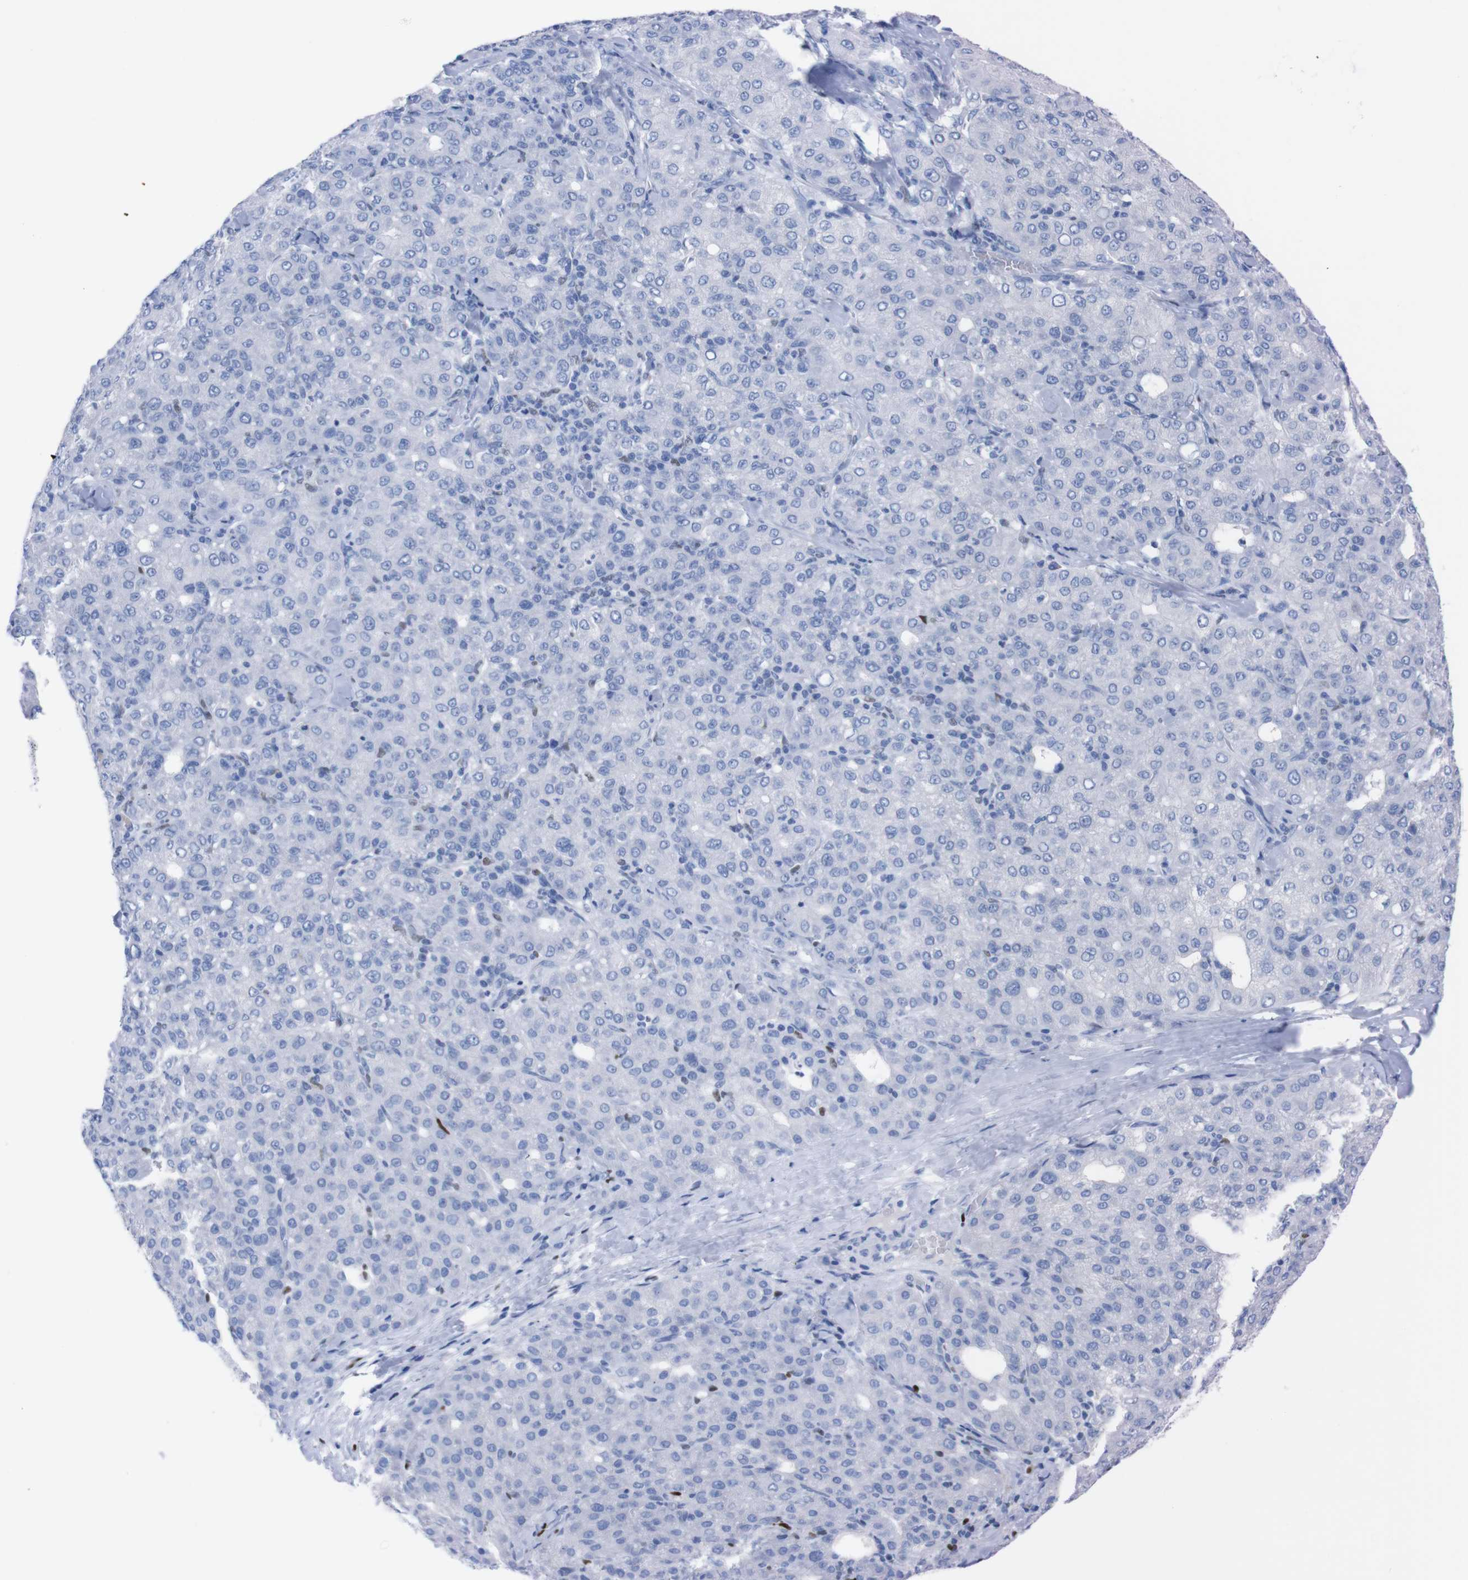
{"staining": {"intensity": "negative", "quantity": "none", "location": "none"}, "tissue": "liver cancer", "cell_type": "Tumor cells", "image_type": "cancer", "snomed": [{"axis": "morphology", "description": "Carcinoma, Hepatocellular, NOS"}, {"axis": "topography", "description": "Liver"}], "caption": "High magnification brightfield microscopy of liver cancer (hepatocellular carcinoma) stained with DAB (brown) and counterstained with hematoxylin (blue): tumor cells show no significant positivity. (DAB (3,3'-diaminobenzidine) immunohistochemistry, high magnification).", "gene": "P2RY12", "patient": {"sex": "male", "age": 65}}